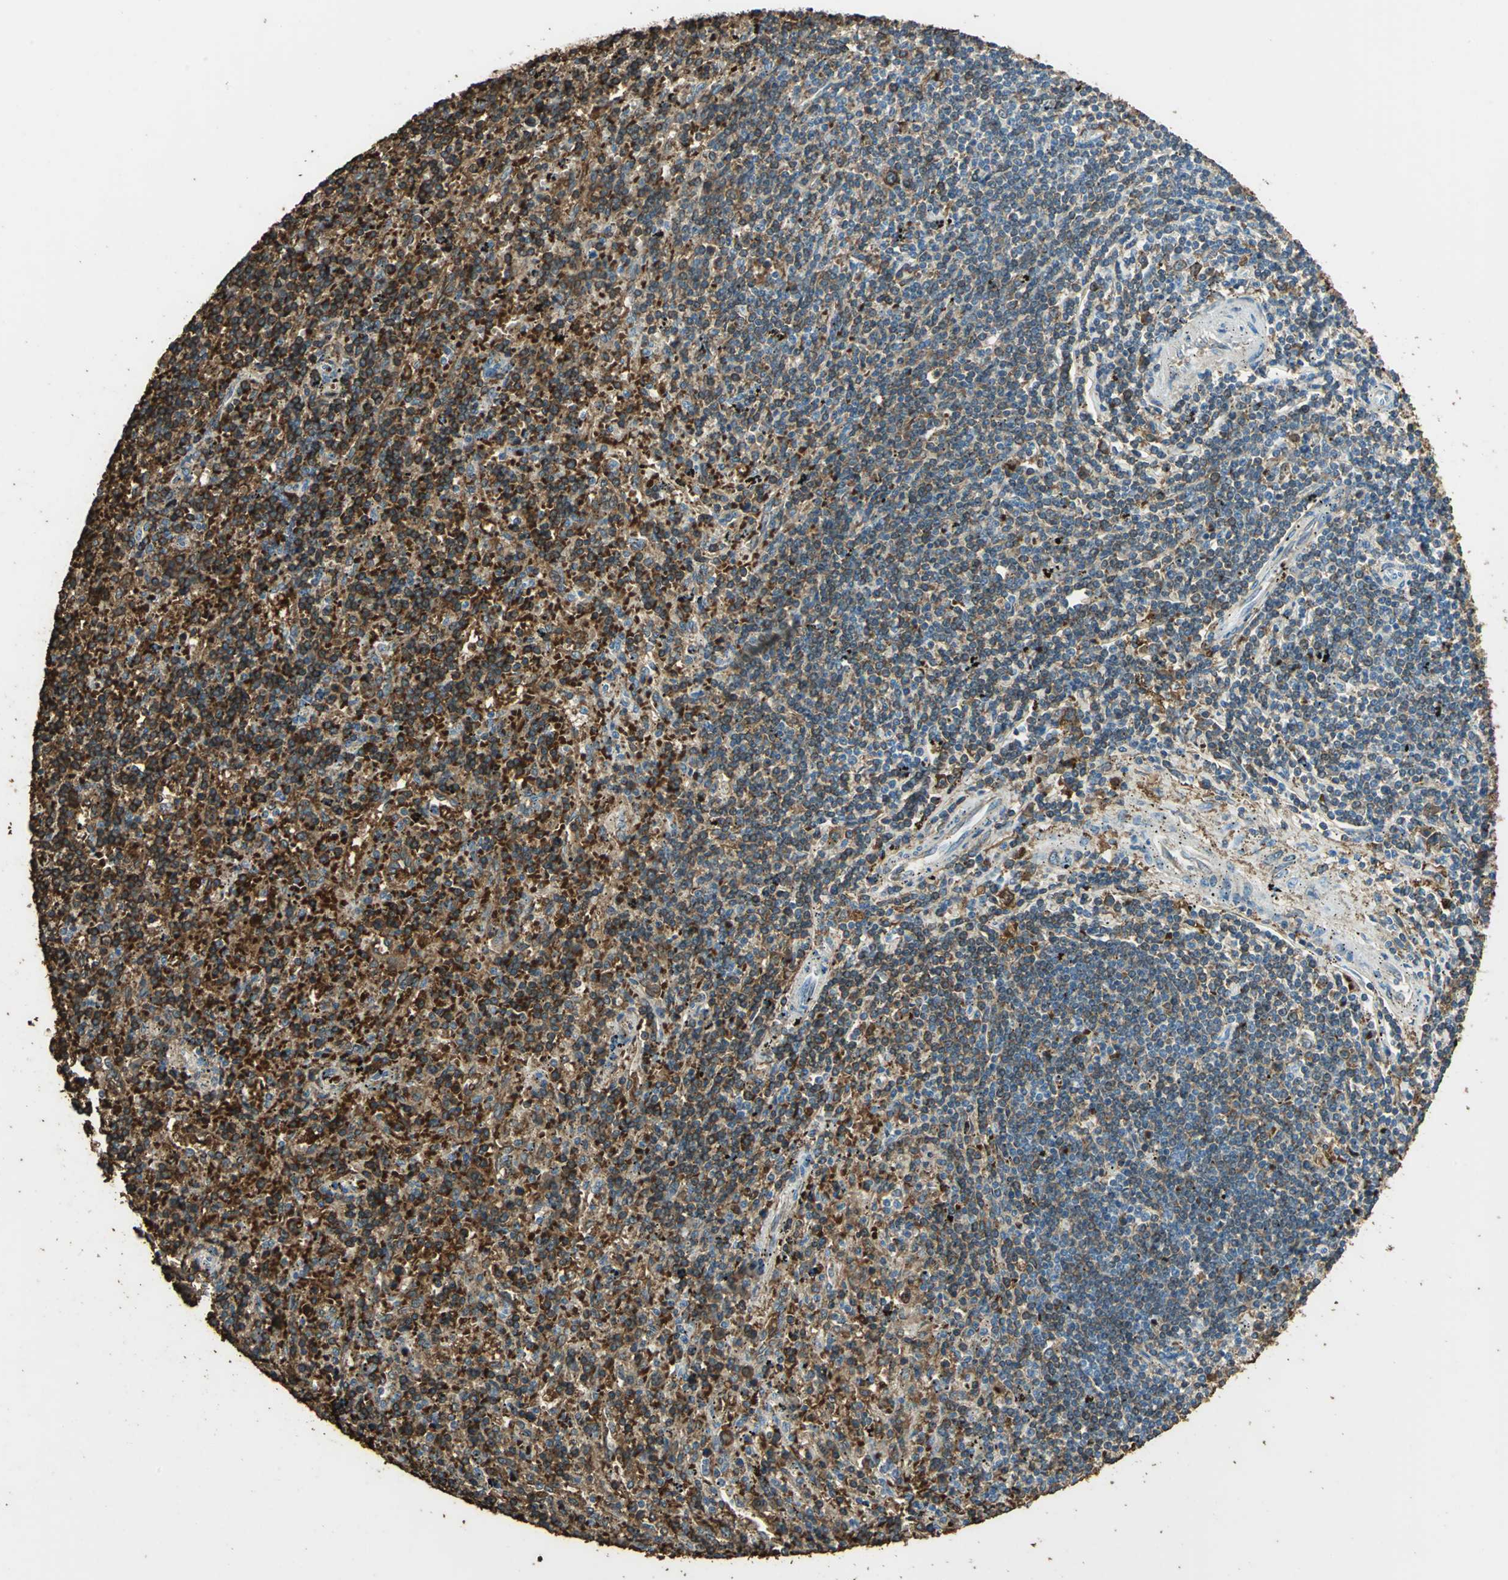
{"staining": {"intensity": "strong", "quantity": ">75%", "location": "cytoplasmic/membranous"}, "tissue": "lymphoma", "cell_type": "Tumor cells", "image_type": "cancer", "snomed": [{"axis": "morphology", "description": "Malignant lymphoma, non-Hodgkin's type, Low grade"}, {"axis": "topography", "description": "Spleen"}], "caption": "The micrograph demonstrates a brown stain indicating the presence of a protein in the cytoplasmic/membranous of tumor cells in lymphoma.", "gene": "TRAPPC2", "patient": {"sex": "male", "age": 76}}